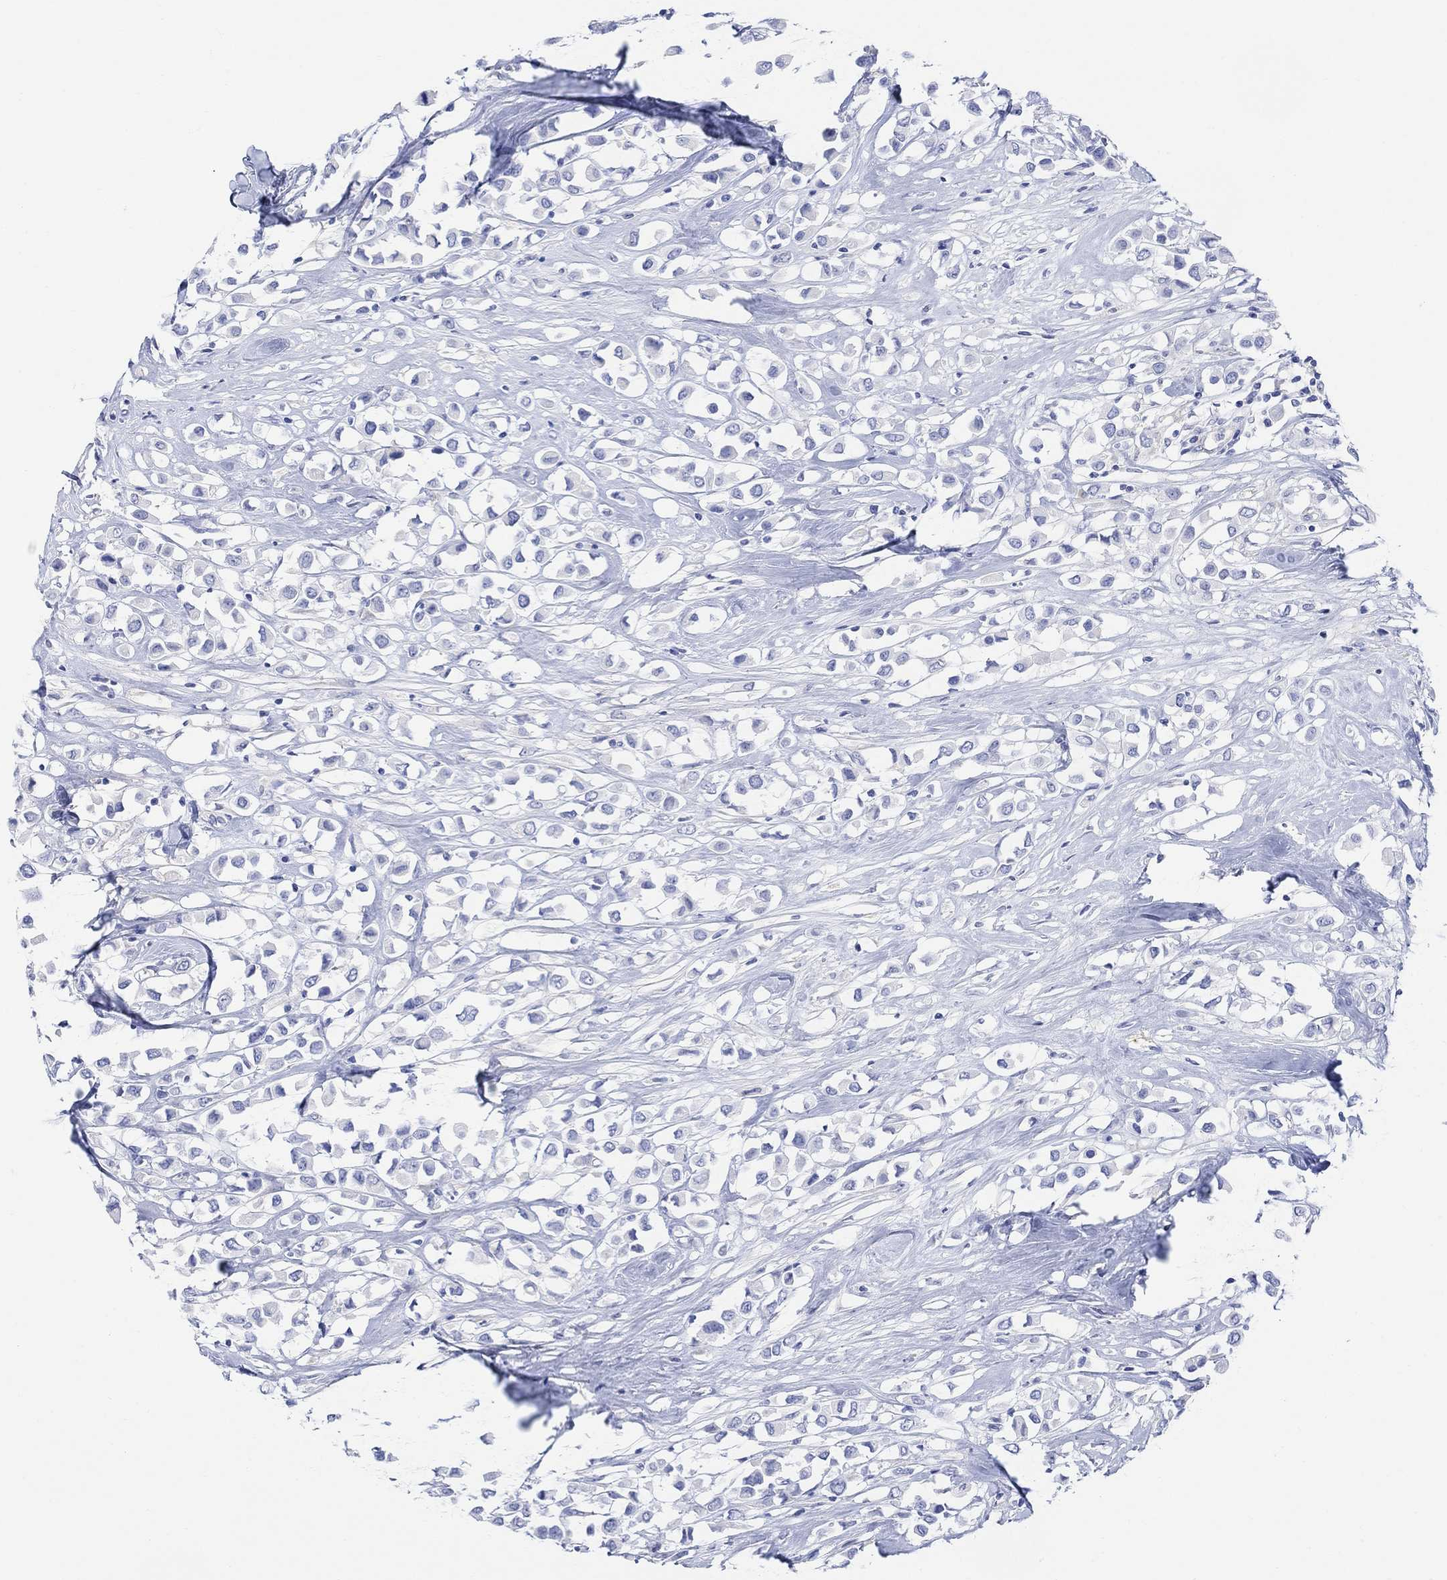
{"staining": {"intensity": "negative", "quantity": "none", "location": "none"}, "tissue": "breast cancer", "cell_type": "Tumor cells", "image_type": "cancer", "snomed": [{"axis": "morphology", "description": "Duct carcinoma"}, {"axis": "topography", "description": "Breast"}], "caption": "This is an immunohistochemistry (IHC) photomicrograph of human invasive ductal carcinoma (breast). There is no staining in tumor cells.", "gene": "GNG13", "patient": {"sex": "female", "age": 61}}